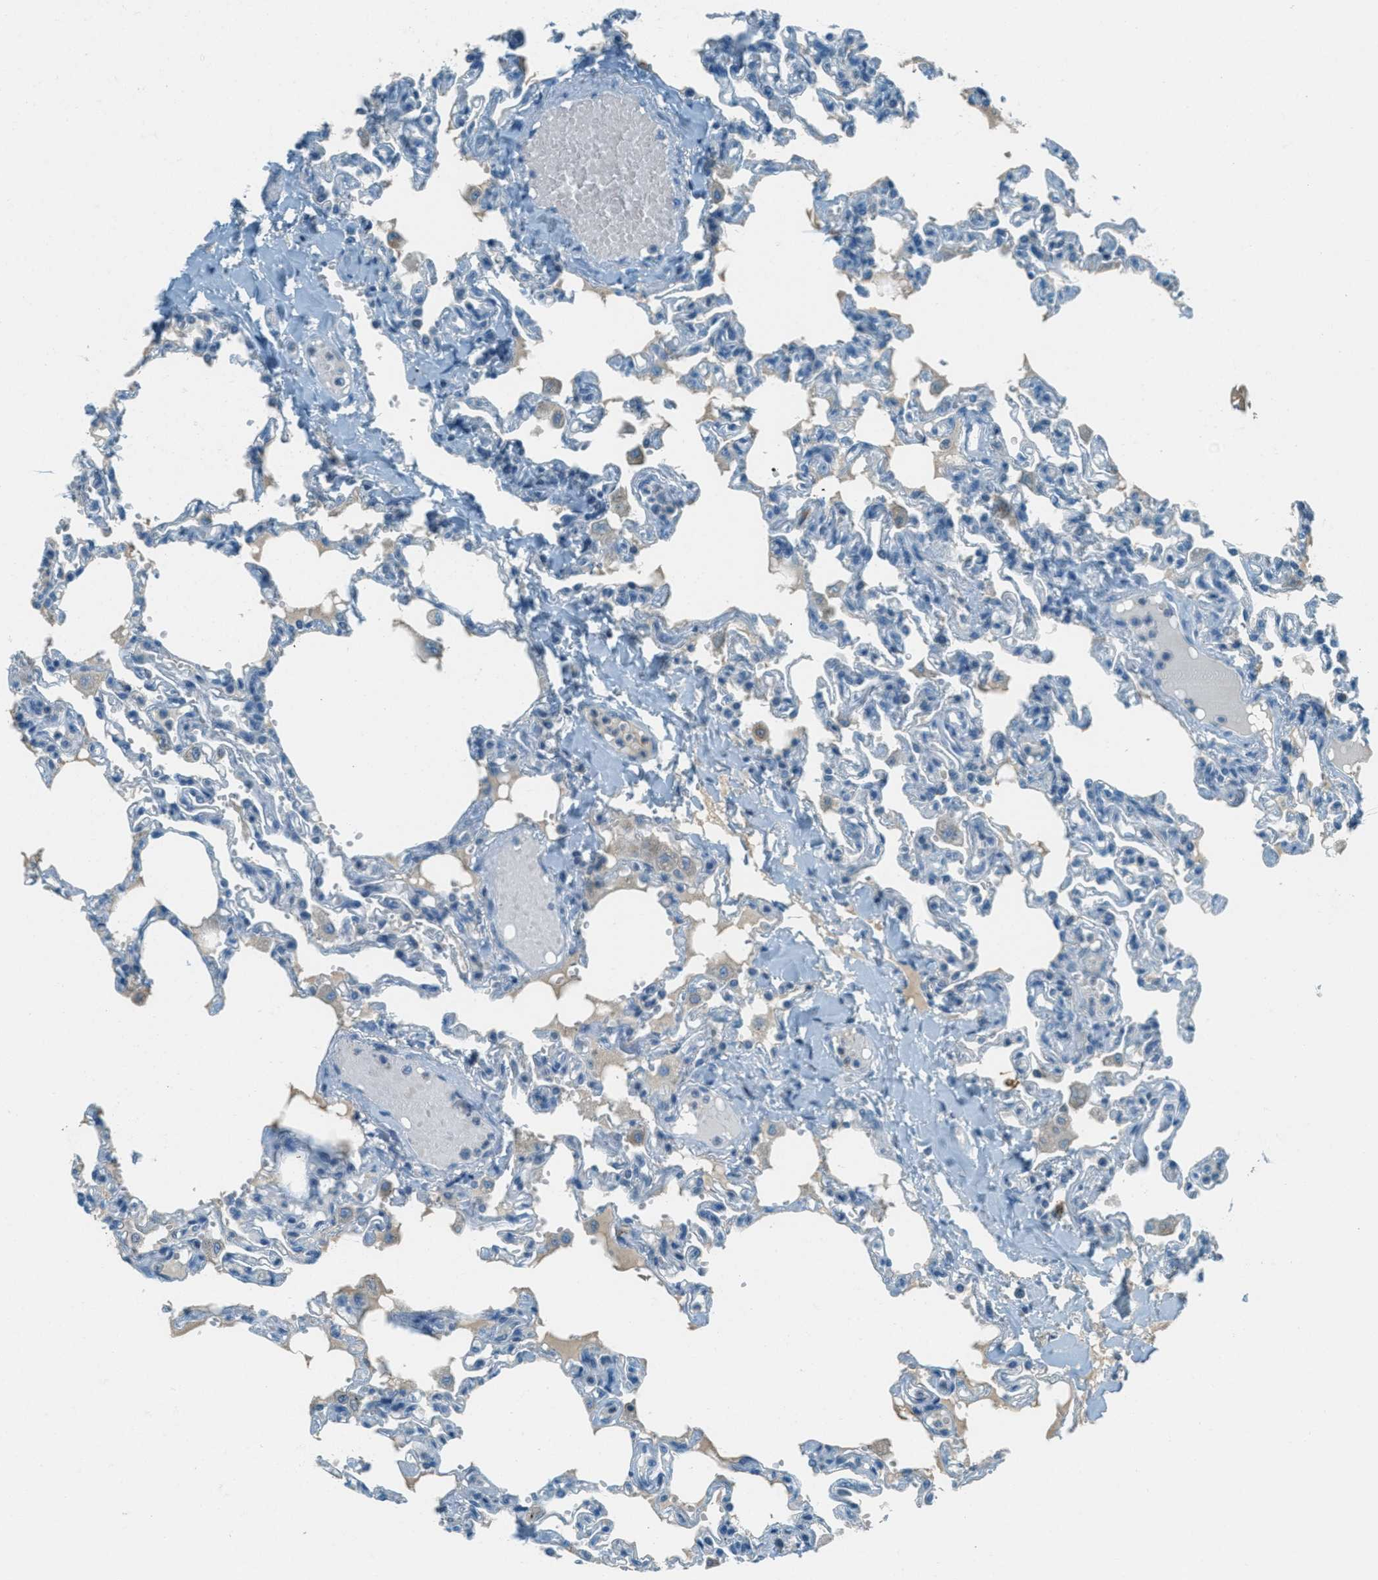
{"staining": {"intensity": "negative", "quantity": "none", "location": "none"}, "tissue": "lung", "cell_type": "Alveolar cells", "image_type": "normal", "snomed": [{"axis": "morphology", "description": "Normal tissue, NOS"}, {"axis": "topography", "description": "Lung"}], "caption": "Lung was stained to show a protein in brown. There is no significant expression in alveolar cells. The staining is performed using DAB brown chromogen with nuclei counter-stained in using hematoxylin.", "gene": "MSLN", "patient": {"sex": "male", "age": 21}}